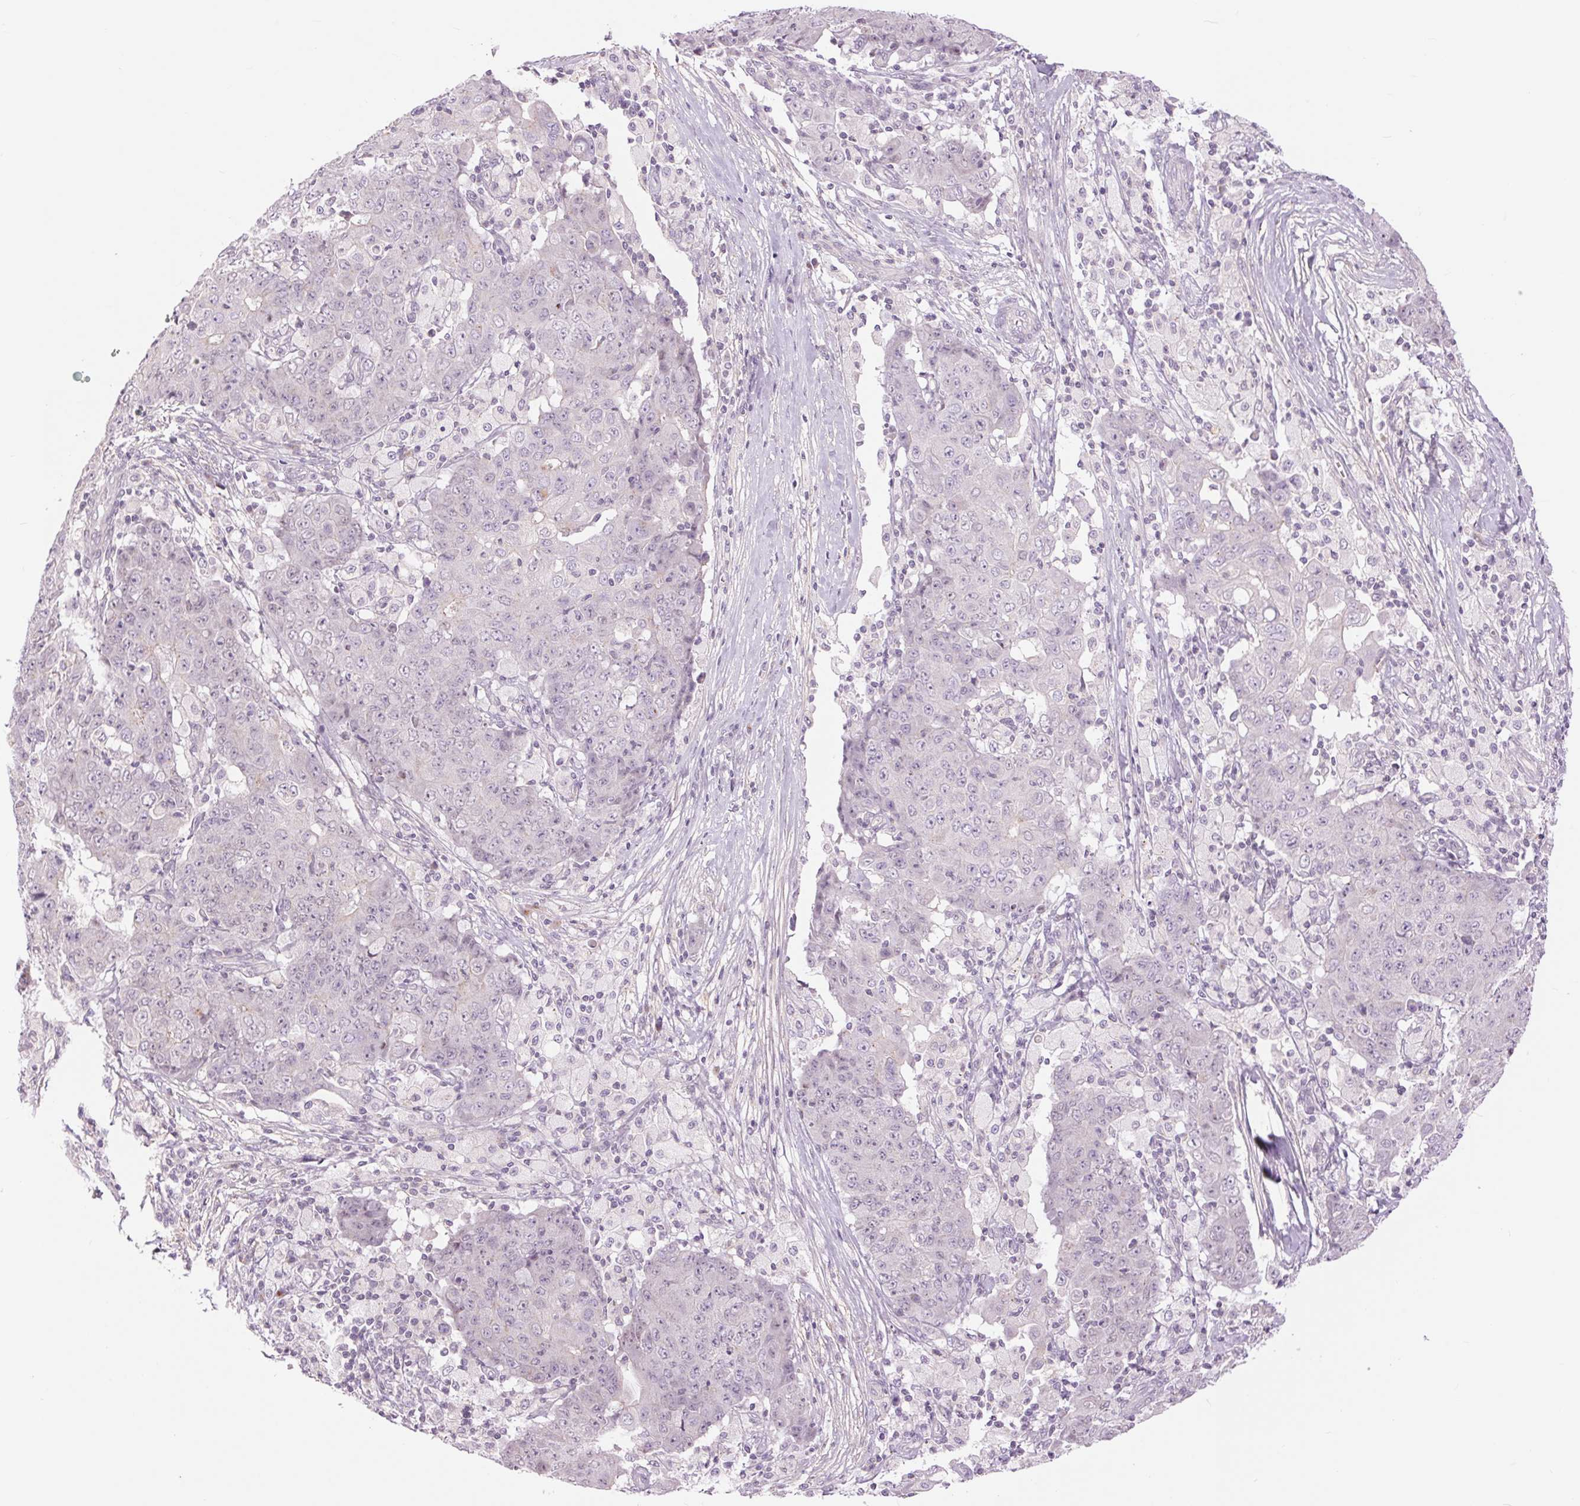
{"staining": {"intensity": "negative", "quantity": "none", "location": "none"}, "tissue": "ovarian cancer", "cell_type": "Tumor cells", "image_type": "cancer", "snomed": [{"axis": "morphology", "description": "Carcinoma, endometroid"}, {"axis": "topography", "description": "Ovary"}], "caption": "Tumor cells are negative for protein expression in human ovarian endometroid carcinoma. Nuclei are stained in blue.", "gene": "CTNNA3", "patient": {"sex": "female", "age": 42}}